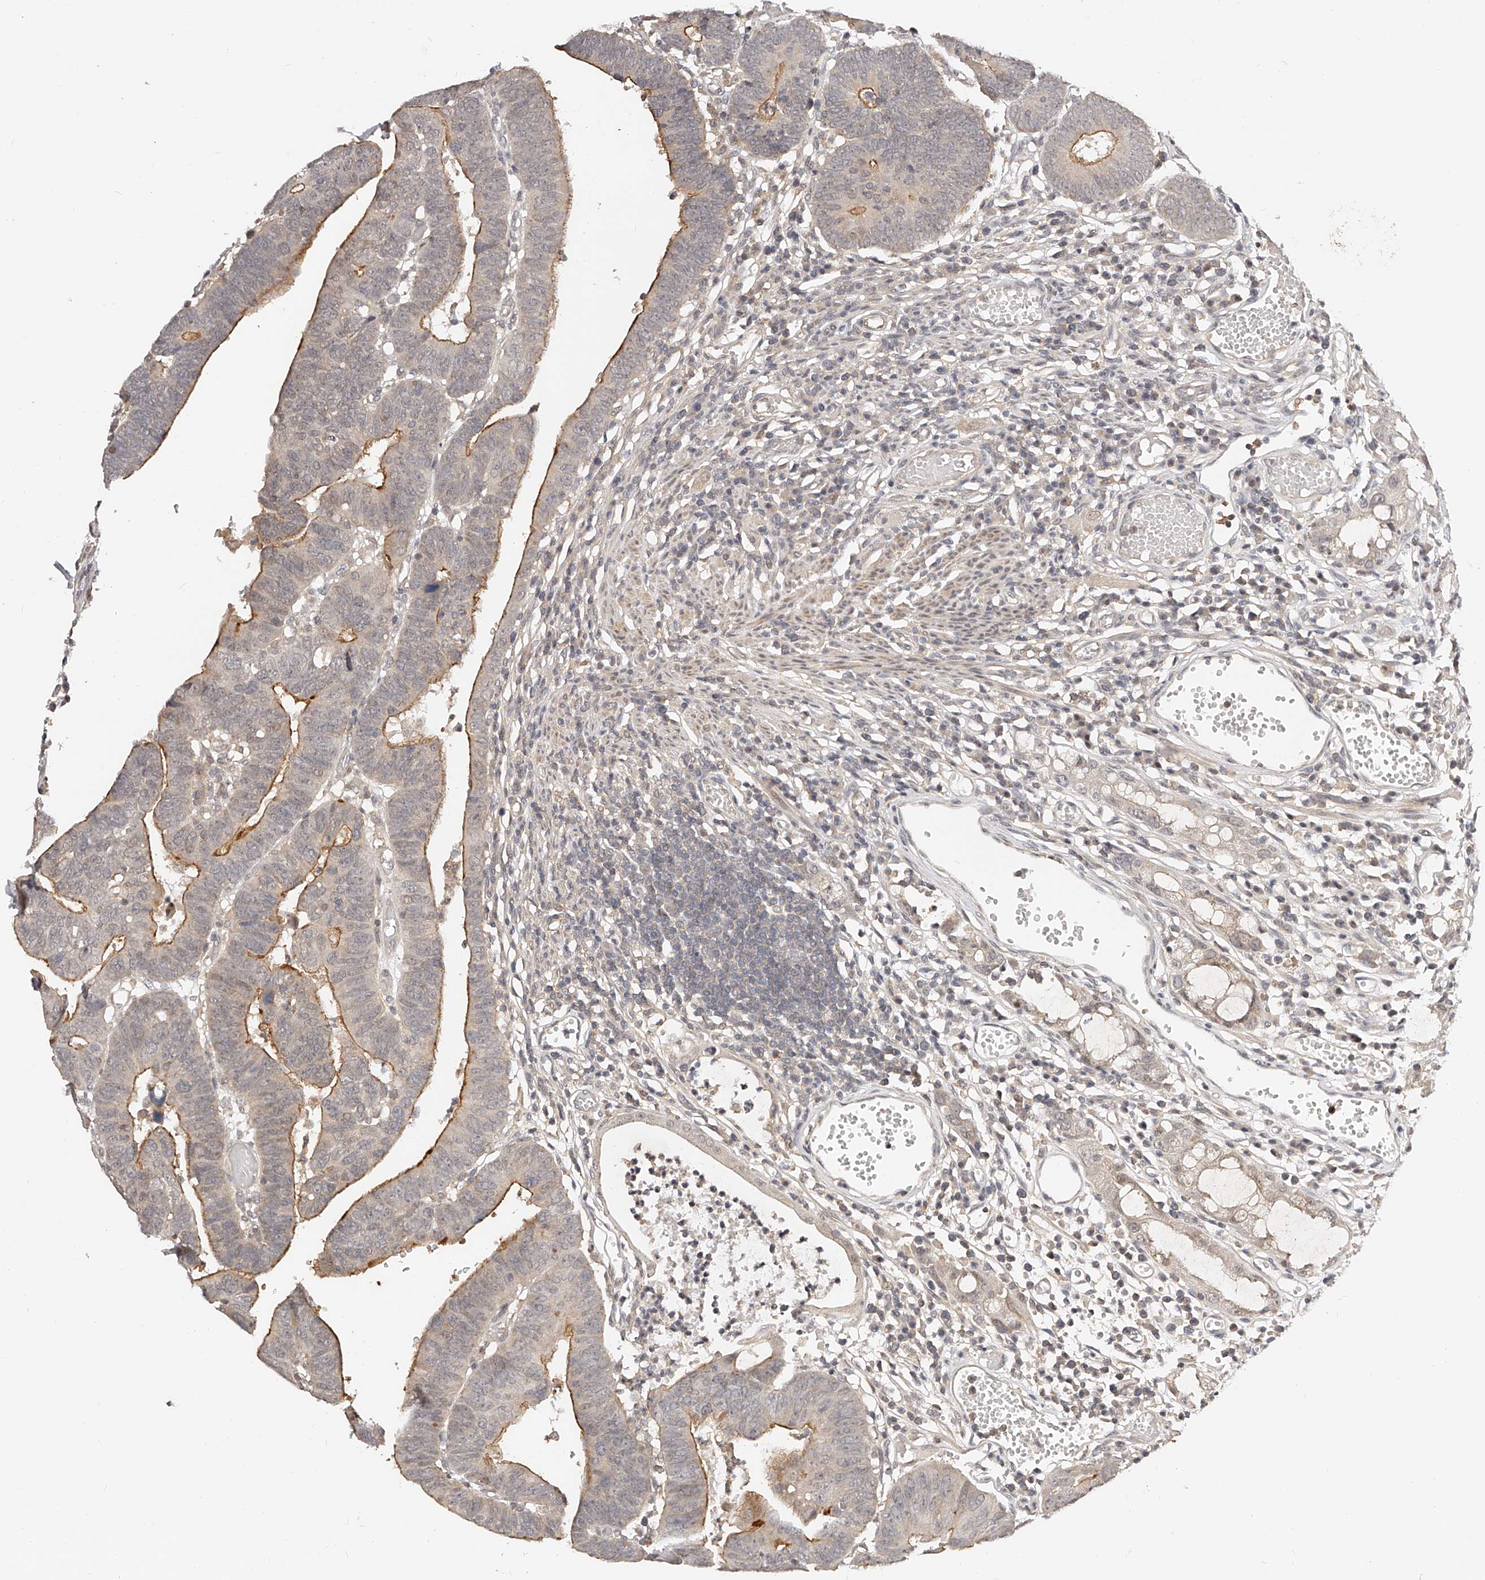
{"staining": {"intensity": "moderate", "quantity": "25%-75%", "location": "cytoplasmic/membranous"}, "tissue": "colorectal cancer", "cell_type": "Tumor cells", "image_type": "cancer", "snomed": [{"axis": "morphology", "description": "Adenocarcinoma, NOS"}, {"axis": "topography", "description": "Rectum"}], "caption": "IHC micrograph of neoplastic tissue: colorectal cancer (adenocarcinoma) stained using immunohistochemistry demonstrates medium levels of moderate protein expression localized specifically in the cytoplasmic/membranous of tumor cells, appearing as a cytoplasmic/membranous brown color.", "gene": "ZNF789", "patient": {"sex": "female", "age": 65}}